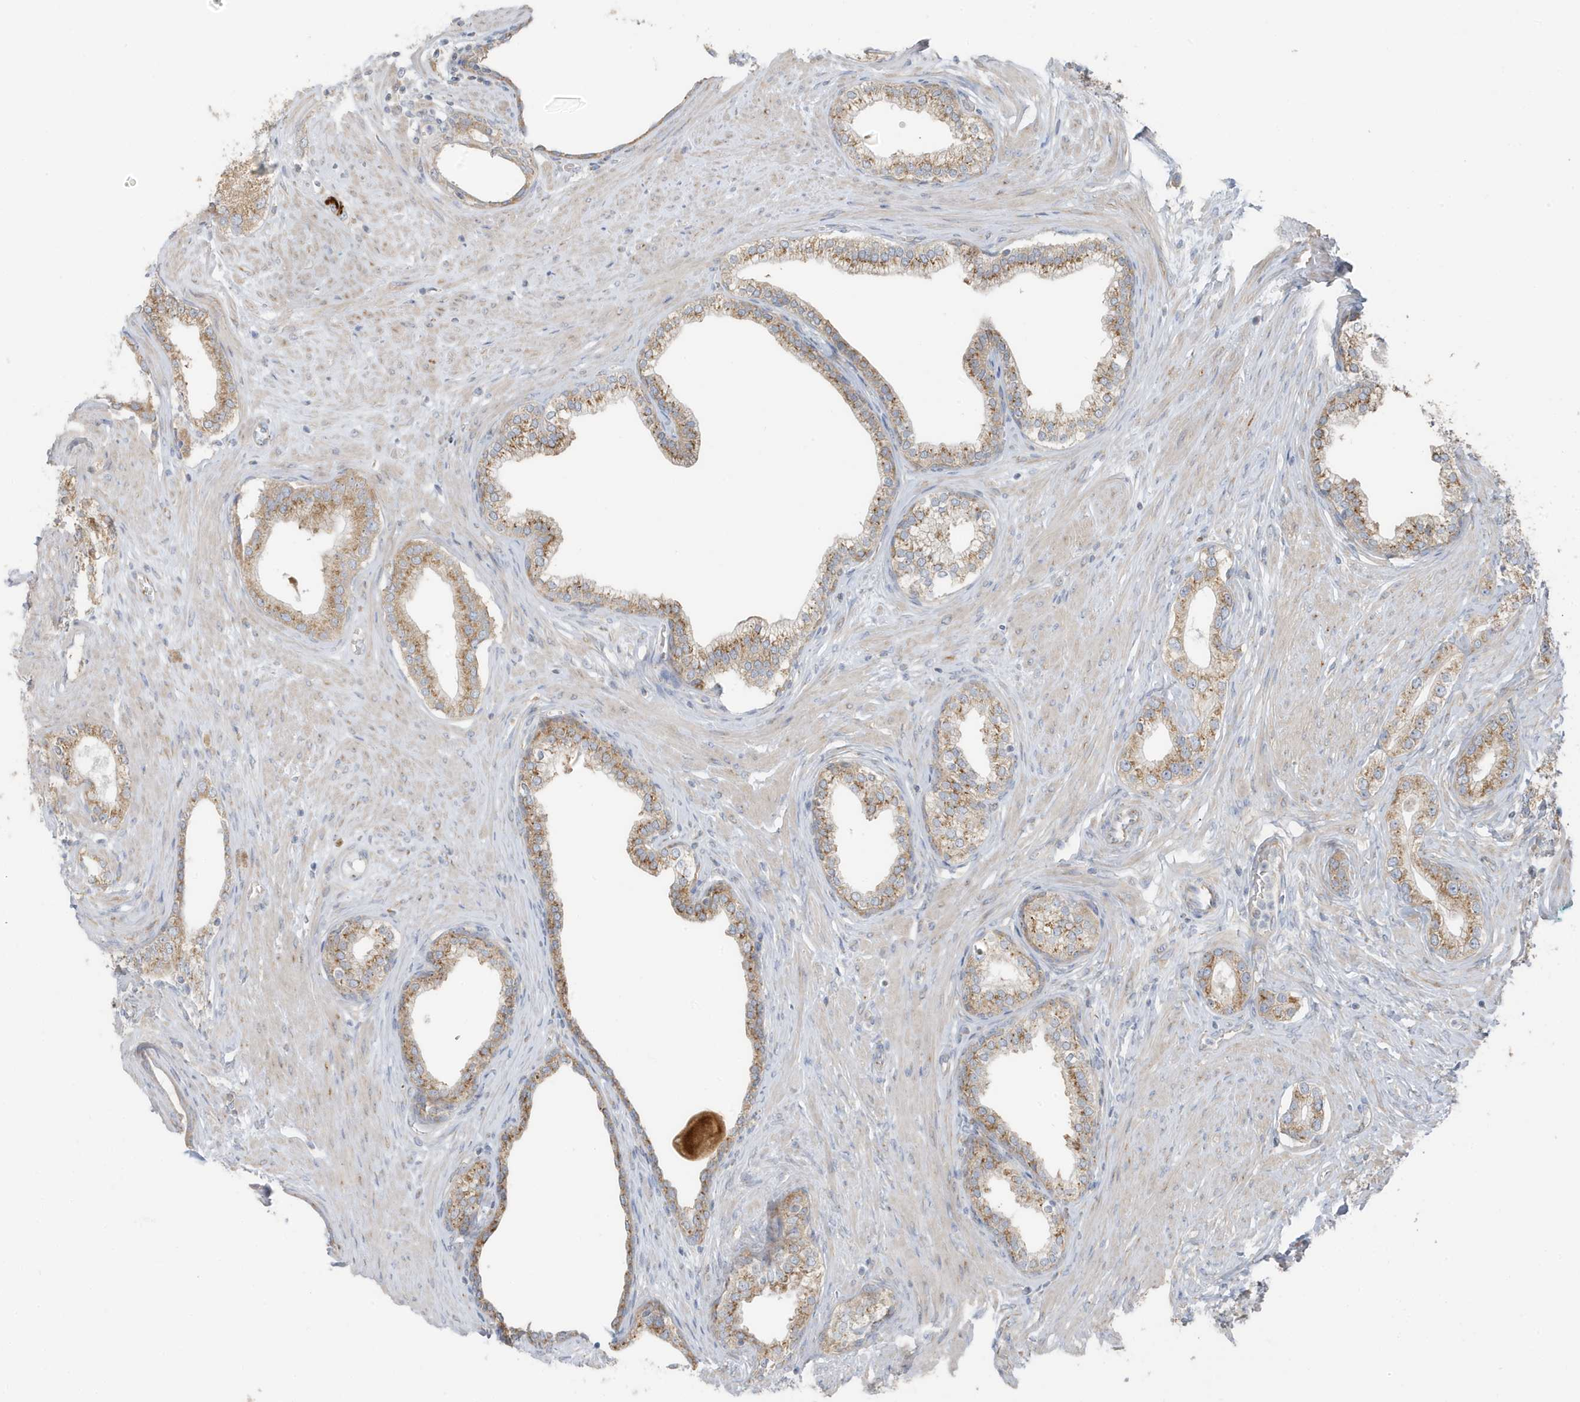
{"staining": {"intensity": "moderate", "quantity": ">75%", "location": "cytoplasmic/membranous"}, "tissue": "prostate cancer", "cell_type": "Tumor cells", "image_type": "cancer", "snomed": [{"axis": "morphology", "description": "Adenocarcinoma, High grade"}, {"axis": "topography", "description": "Prostate"}], "caption": "The photomicrograph reveals staining of prostate adenocarcinoma (high-grade), revealing moderate cytoplasmic/membranous protein expression (brown color) within tumor cells.", "gene": "GOLGA4", "patient": {"sex": "male", "age": 63}}